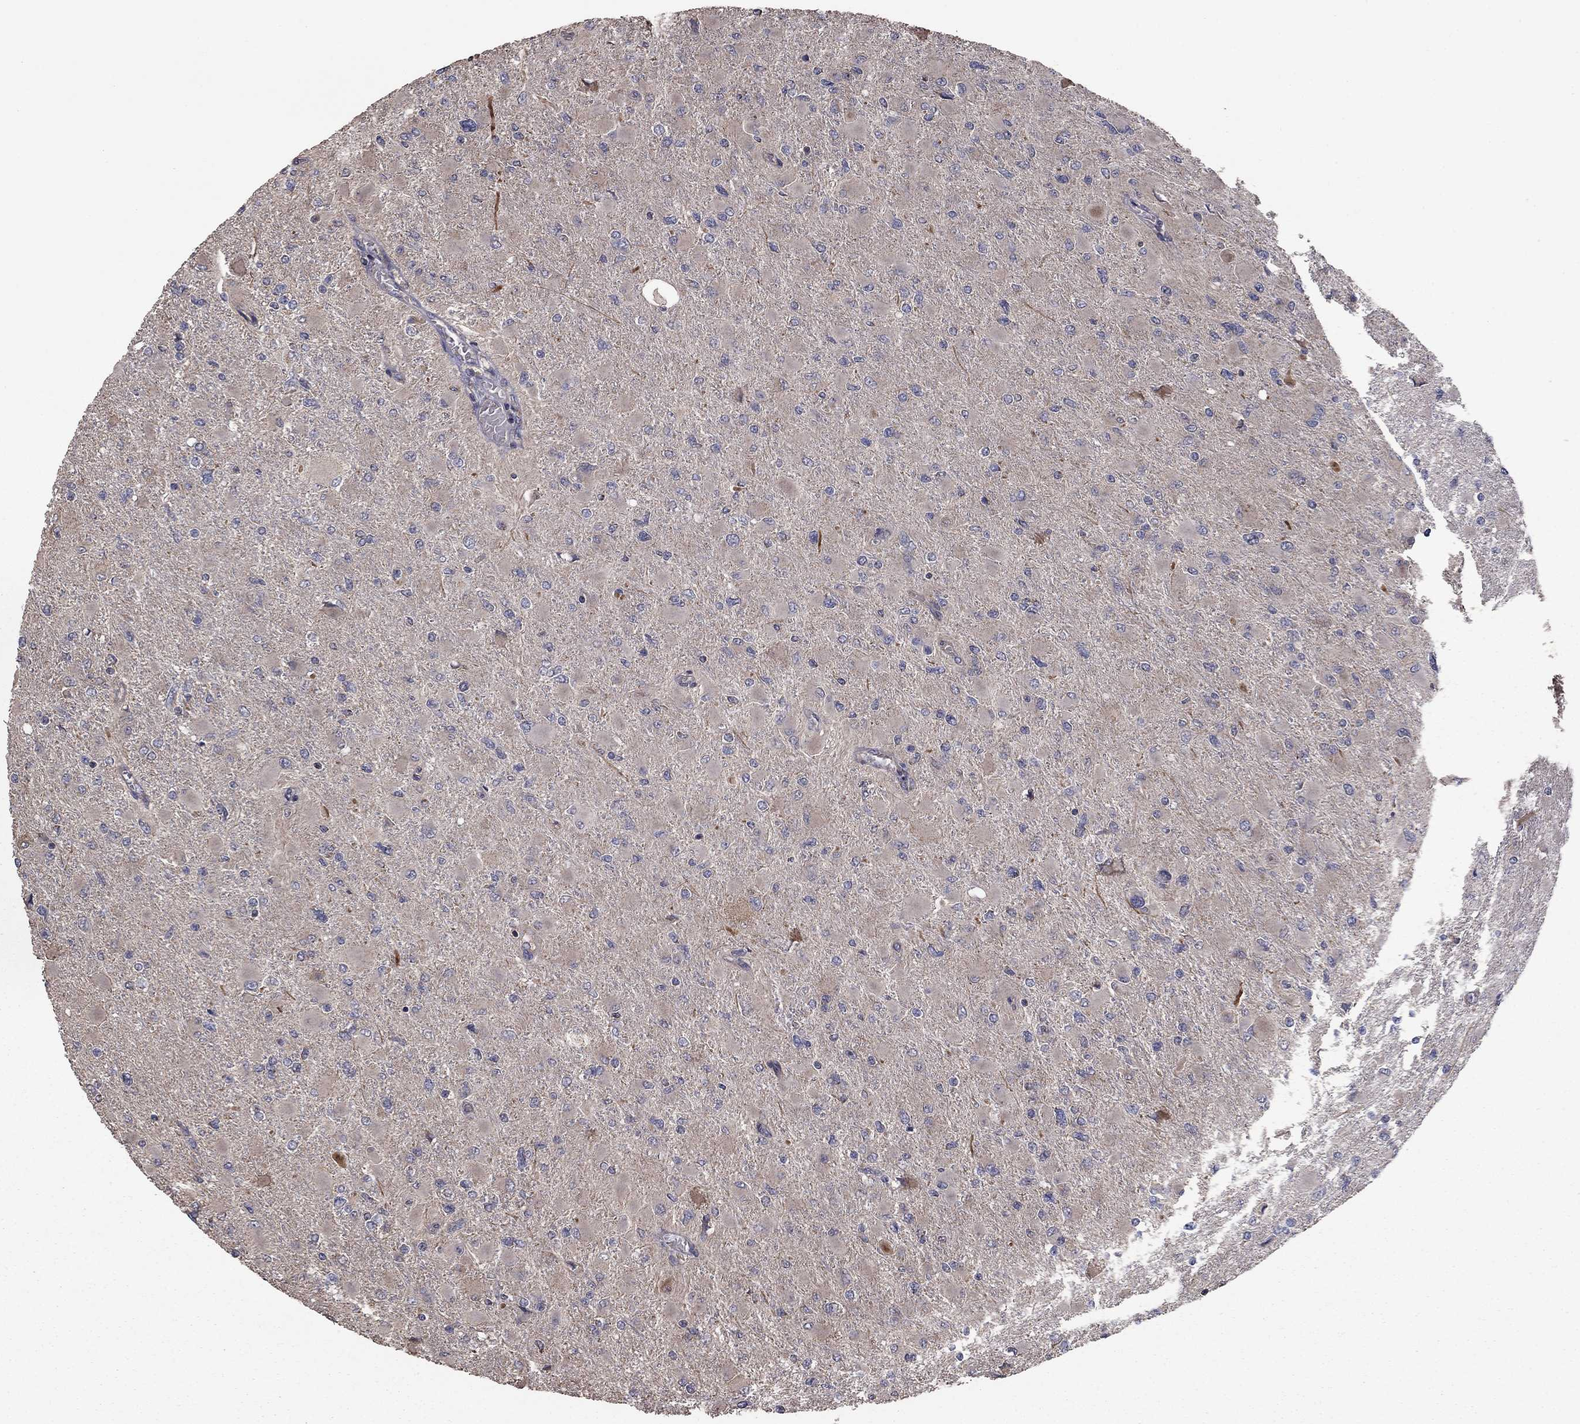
{"staining": {"intensity": "negative", "quantity": "none", "location": "none"}, "tissue": "glioma", "cell_type": "Tumor cells", "image_type": "cancer", "snomed": [{"axis": "morphology", "description": "Glioma, malignant, High grade"}, {"axis": "topography", "description": "Cerebral cortex"}], "caption": "High-grade glioma (malignant) was stained to show a protein in brown. There is no significant positivity in tumor cells. The staining is performed using DAB (3,3'-diaminobenzidine) brown chromogen with nuclei counter-stained in using hematoxylin.", "gene": "FLT4", "patient": {"sex": "female", "age": 36}}